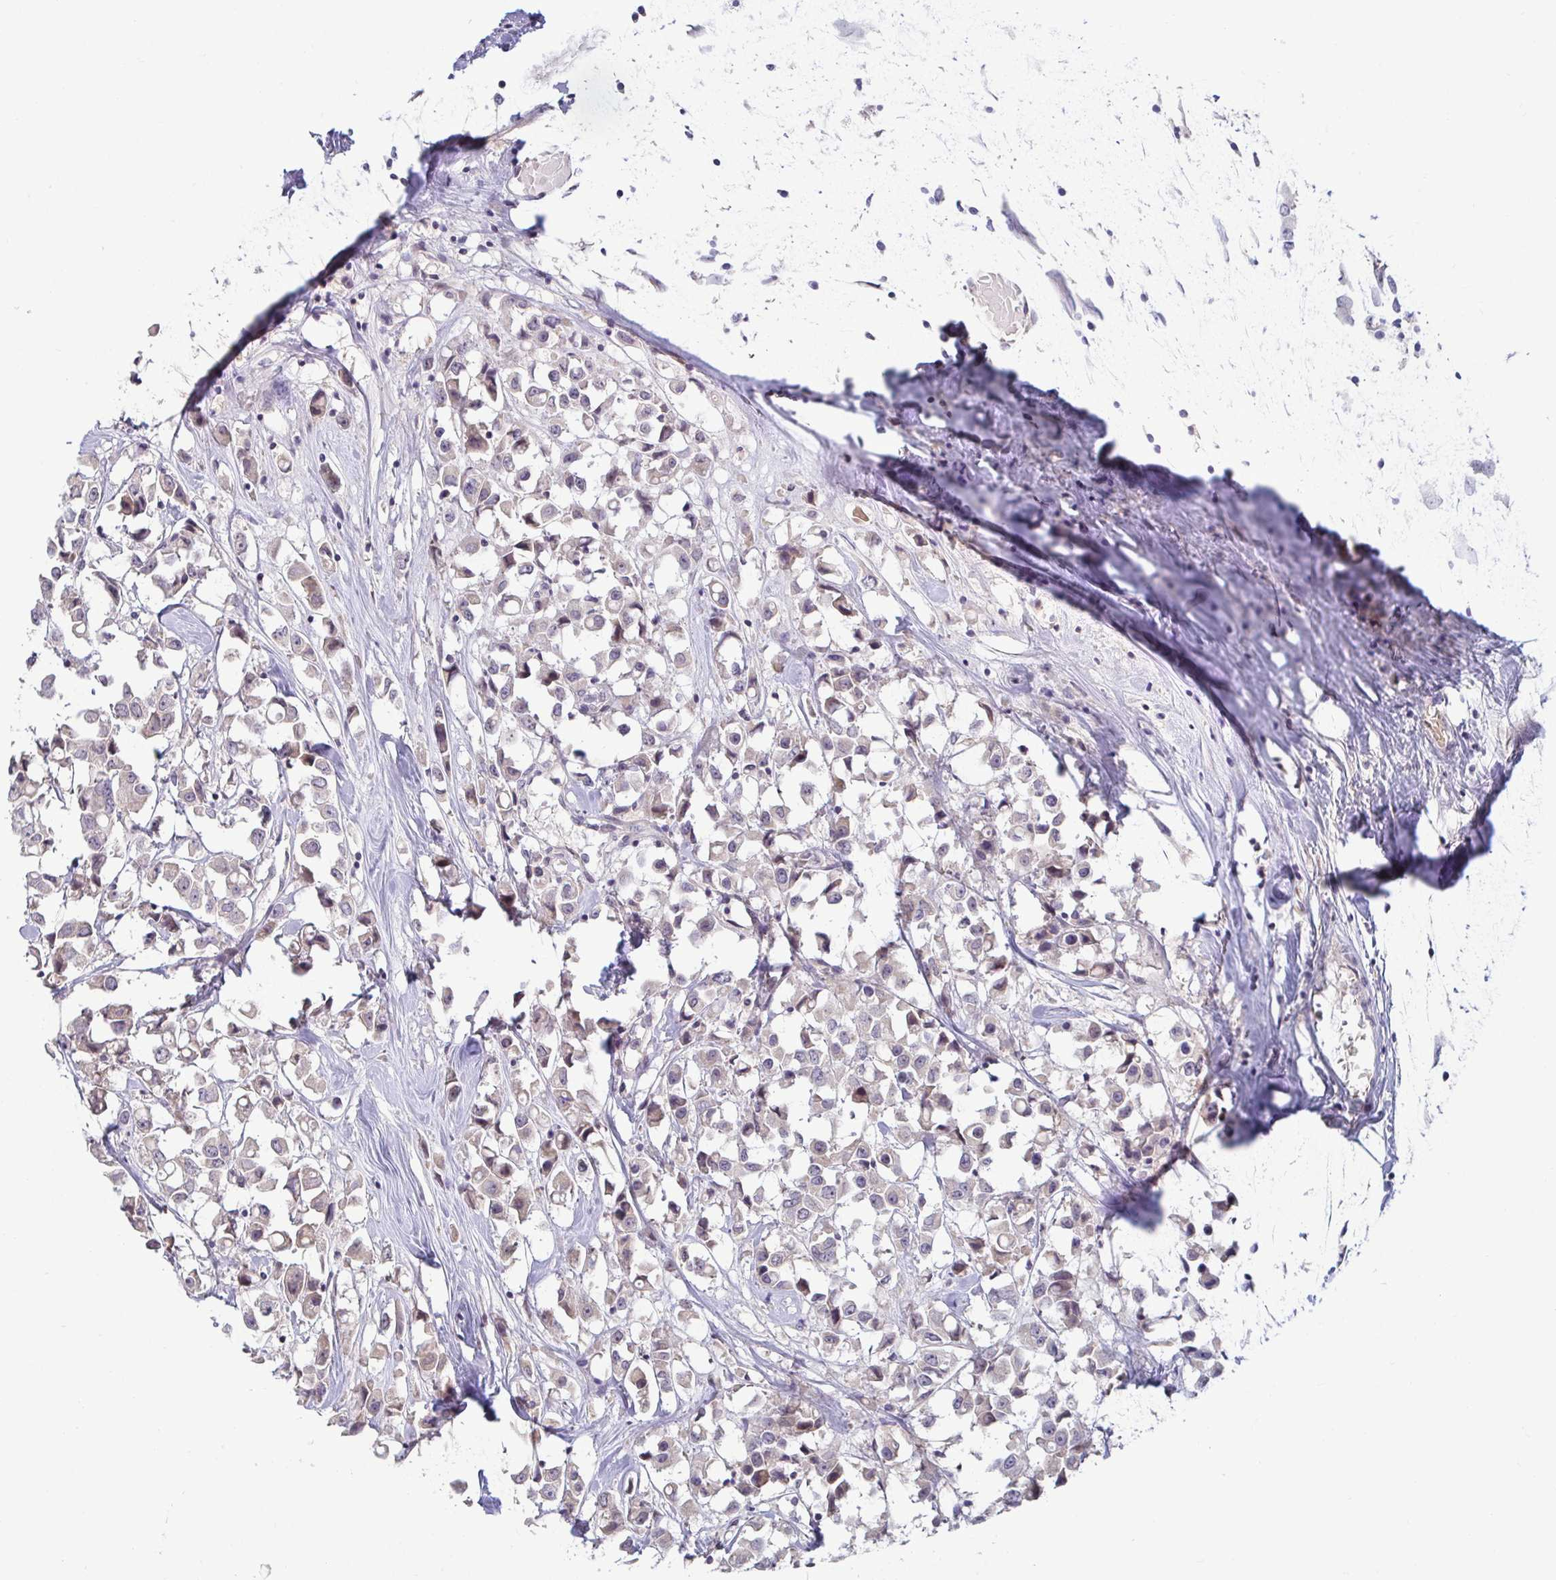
{"staining": {"intensity": "negative", "quantity": "none", "location": "none"}, "tissue": "breast cancer", "cell_type": "Tumor cells", "image_type": "cancer", "snomed": [{"axis": "morphology", "description": "Duct carcinoma"}, {"axis": "topography", "description": "Breast"}], "caption": "An image of human breast invasive ductal carcinoma is negative for staining in tumor cells. (DAB immunohistochemistry (IHC), high magnification).", "gene": "GSTM1", "patient": {"sex": "female", "age": 61}}